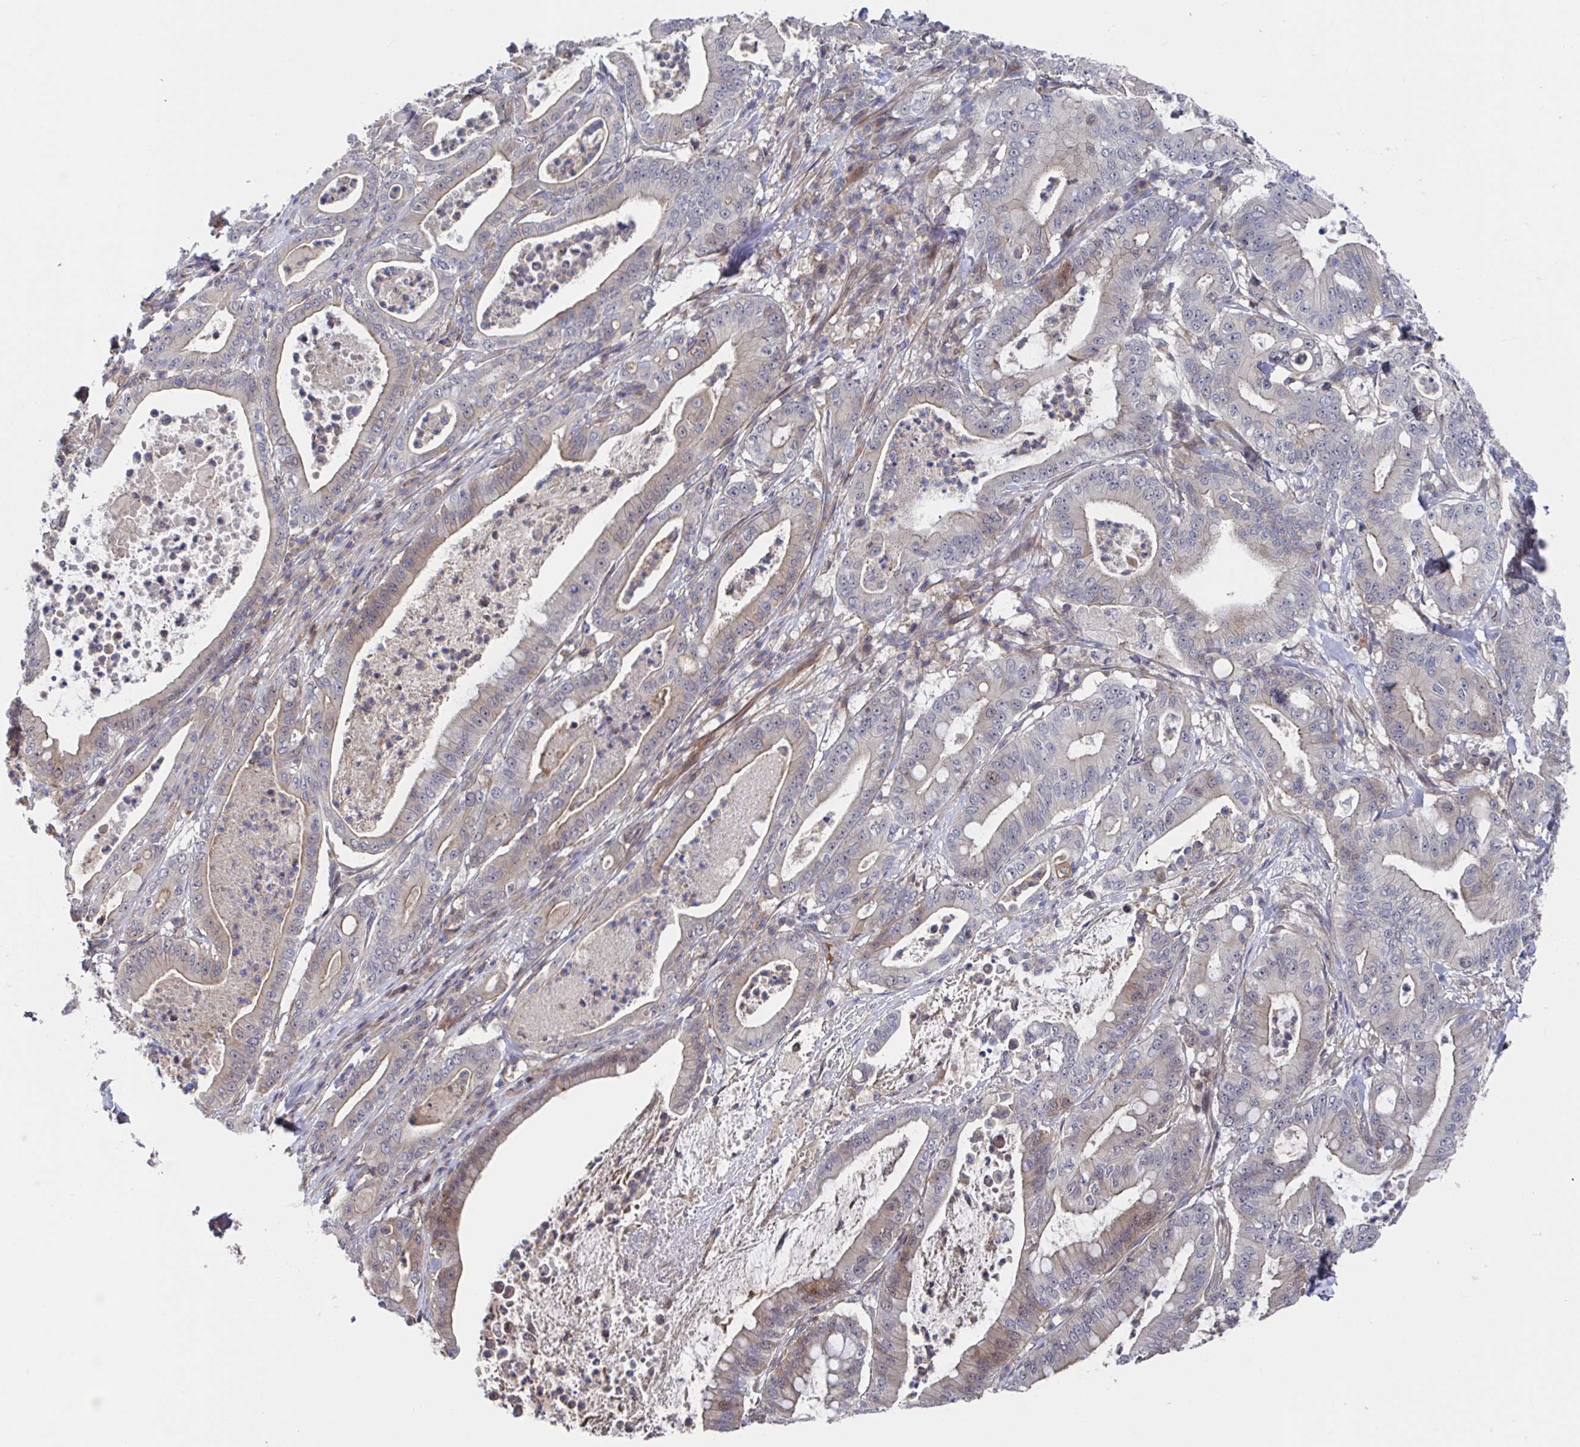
{"staining": {"intensity": "weak", "quantity": "25%-75%", "location": "cytoplasmic/membranous"}, "tissue": "pancreatic cancer", "cell_type": "Tumor cells", "image_type": "cancer", "snomed": [{"axis": "morphology", "description": "Adenocarcinoma, NOS"}, {"axis": "topography", "description": "Pancreas"}], "caption": "Pancreatic cancer (adenocarcinoma) stained with a brown dye displays weak cytoplasmic/membranous positive expression in approximately 25%-75% of tumor cells.", "gene": "DHRS12", "patient": {"sex": "male", "age": 71}}